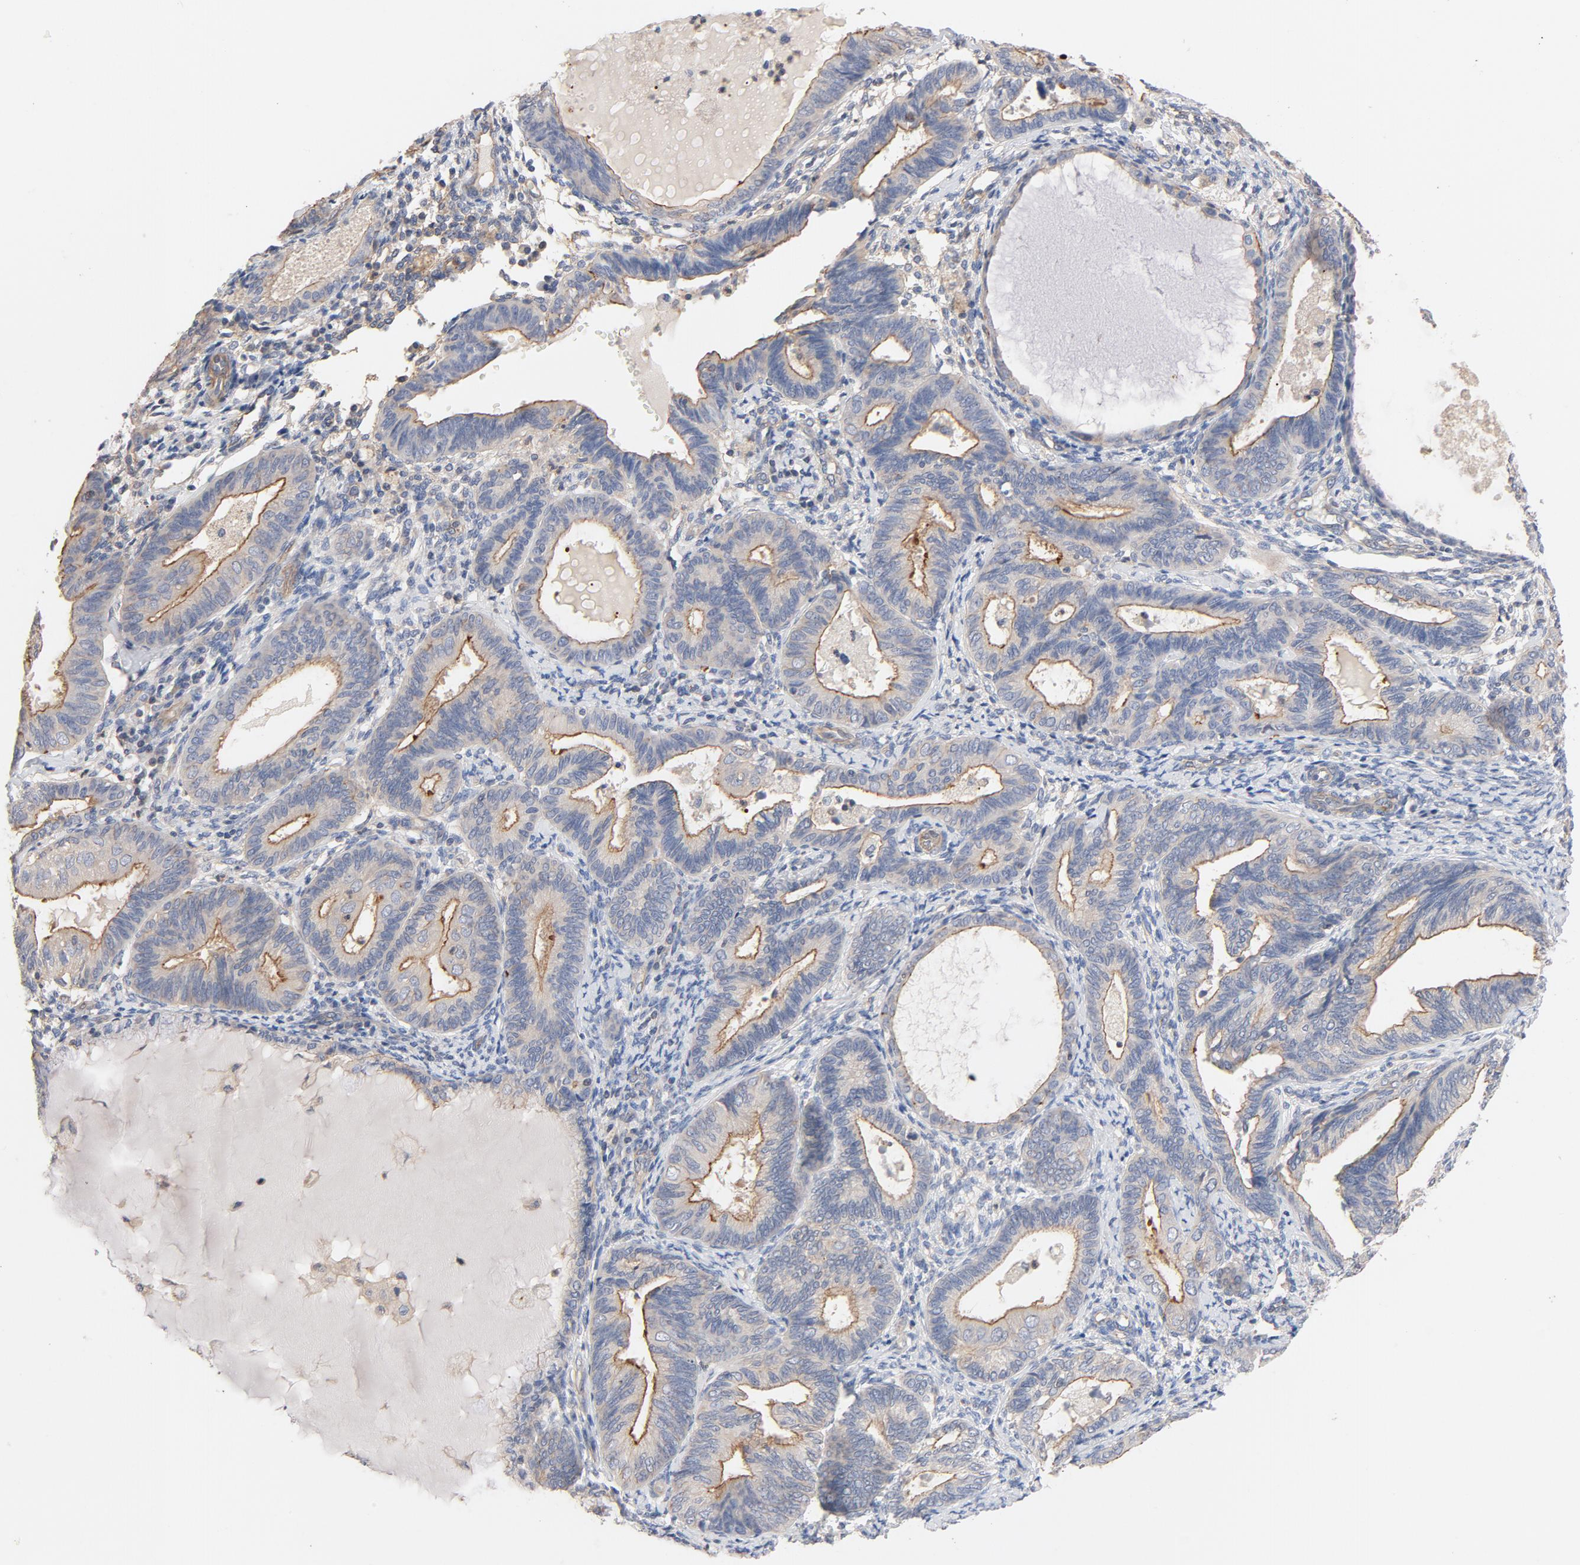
{"staining": {"intensity": "strong", "quantity": ">75%", "location": "cytoplasmic/membranous"}, "tissue": "endometrial cancer", "cell_type": "Tumor cells", "image_type": "cancer", "snomed": [{"axis": "morphology", "description": "Adenocarcinoma, NOS"}, {"axis": "topography", "description": "Endometrium"}], "caption": "A brown stain shows strong cytoplasmic/membranous staining of a protein in endometrial cancer tumor cells.", "gene": "STRN3", "patient": {"sex": "female", "age": 63}}